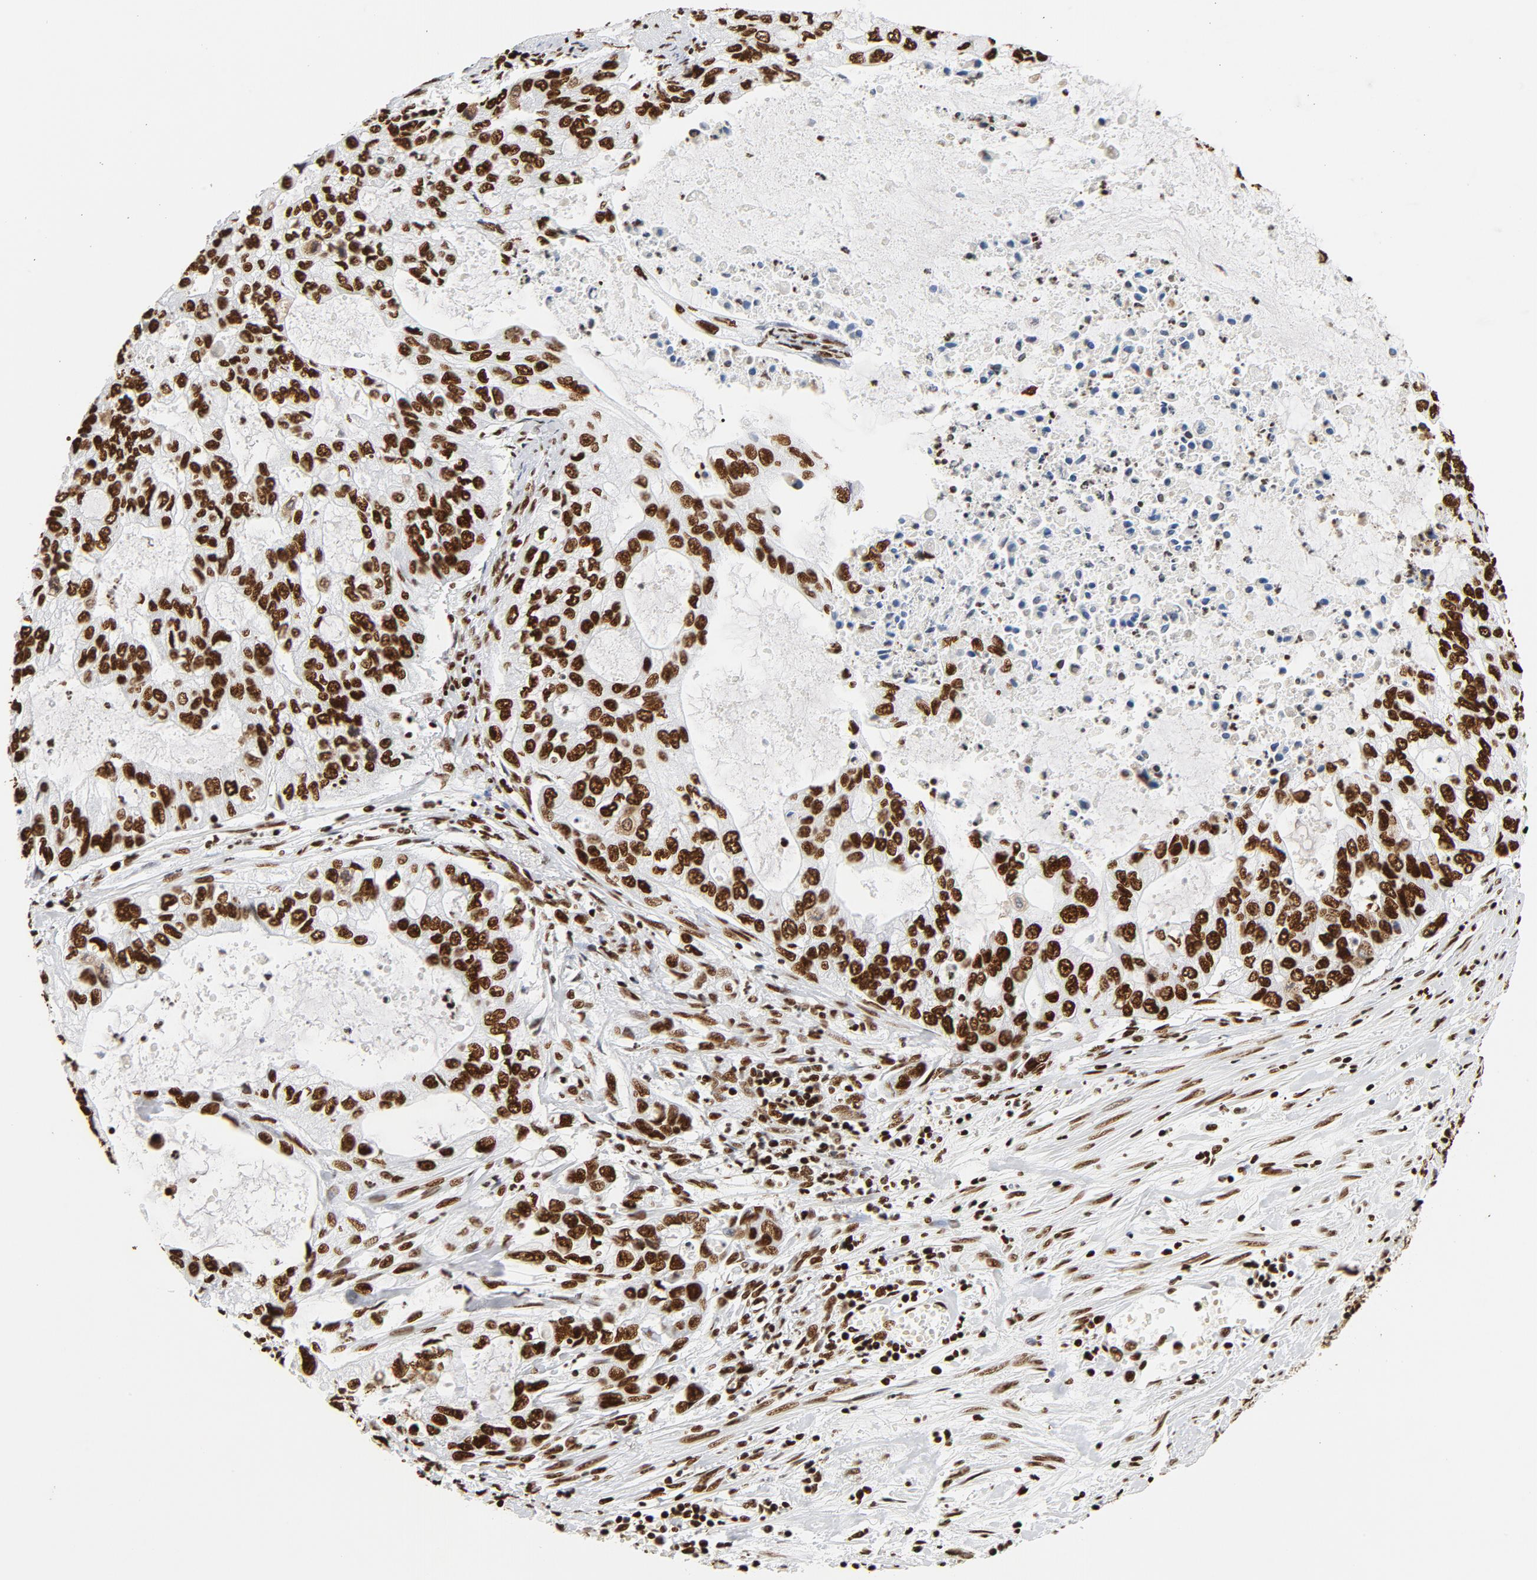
{"staining": {"intensity": "strong", "quantity": ">75%", "location": "nuclear"}, "tissue": "stomach cancer", "cell_type": "Tumor cells", "image_type": "cancer", "snomed": [{"axis": "morphology", "description": "Adenocarcinoma, NOS"}, {"axis": "topography", "description": "Stomach, upper"}], "caption": "Adenocarcinoma (stomach) stained with DAB IHC demonstrates high levels of strong nuclear staining in about >75% of tumor cells.", "gene": "XRCC6", "patient": {"sex": "female", "age": 52}}